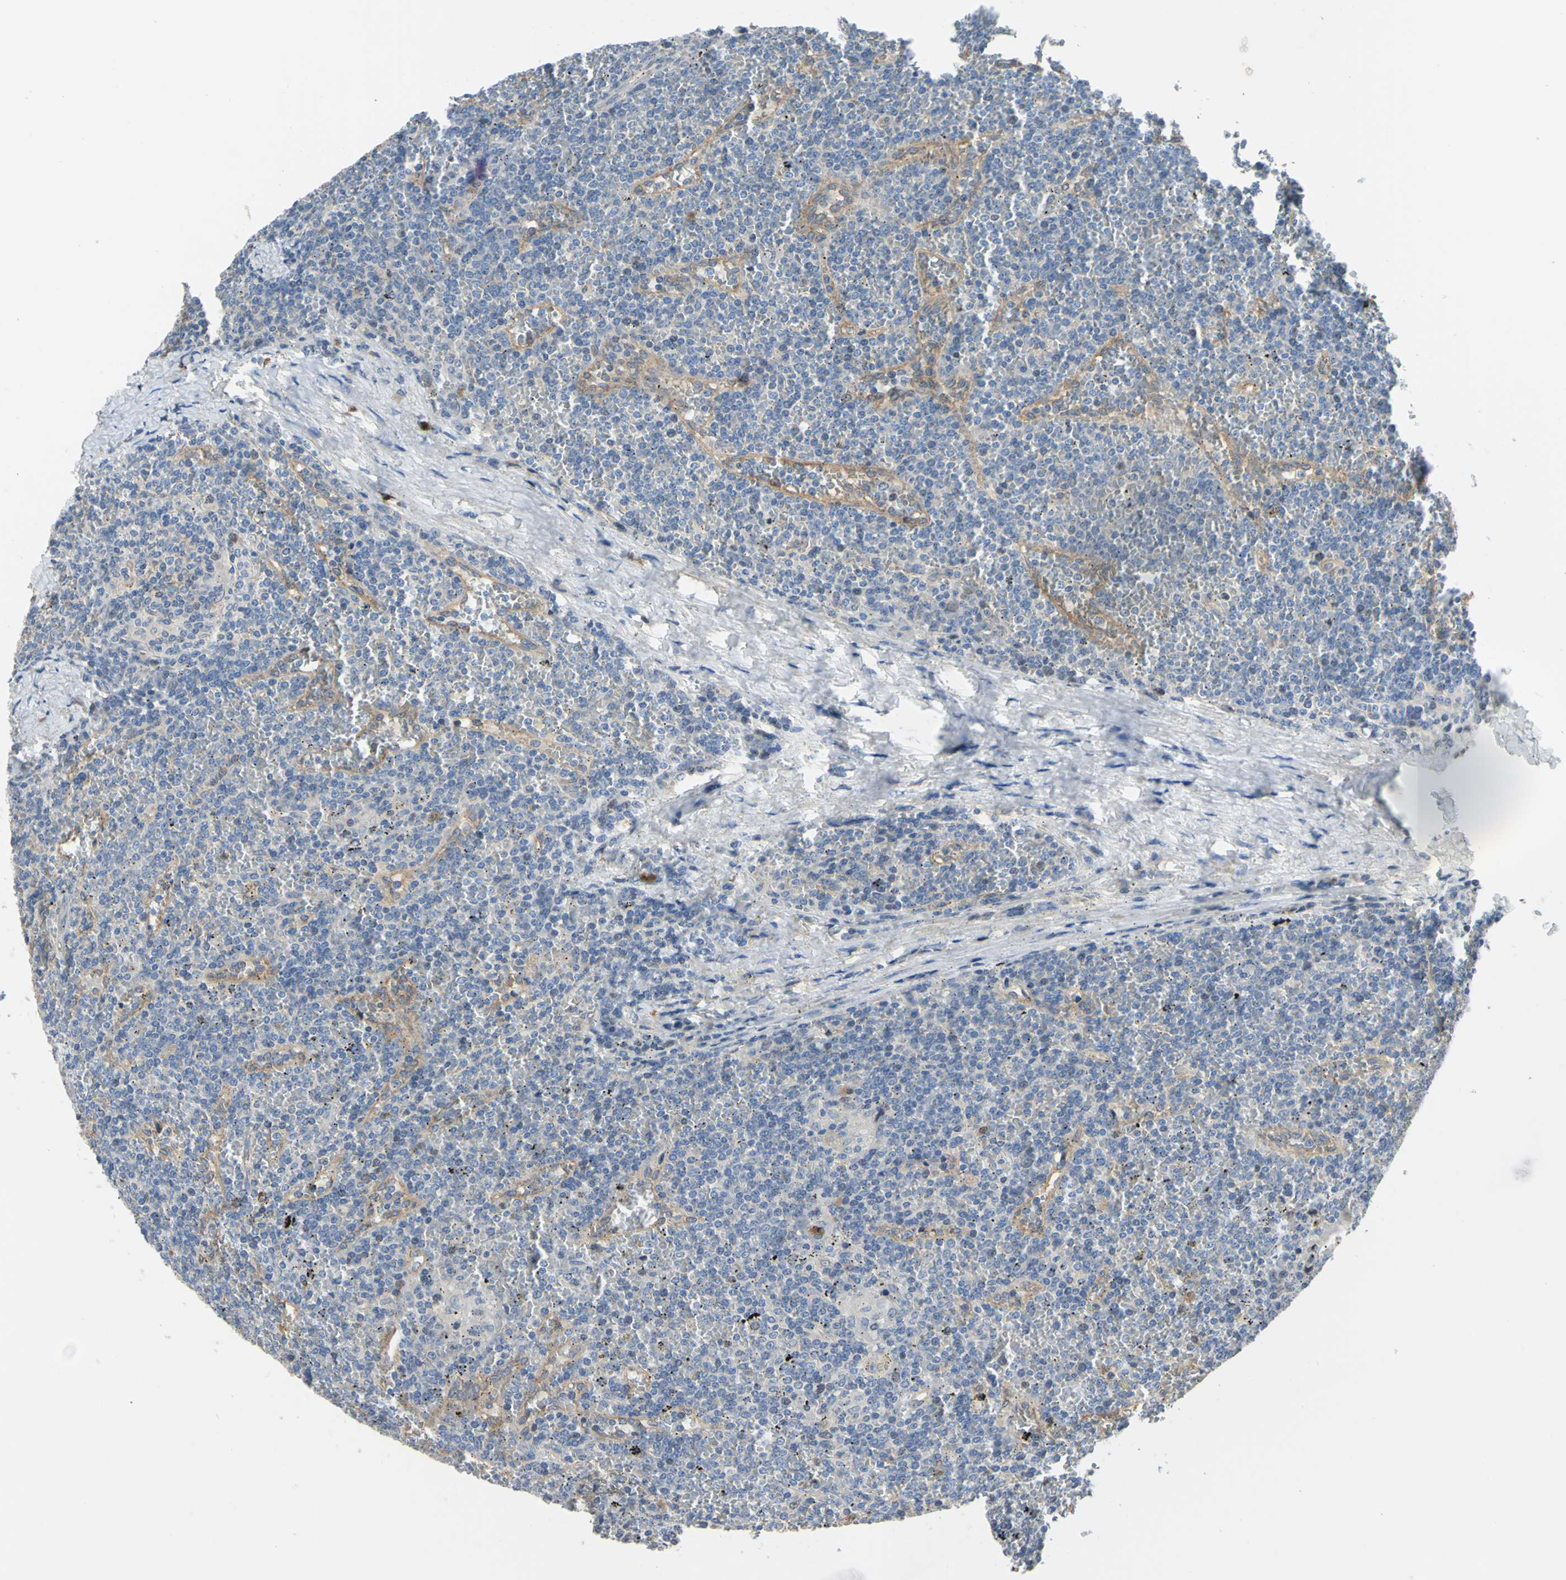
{"staining": {"intensity": "negative", "quantity": "none", "location": "none"}, "tissue": "lymphoma", "cell_type": "Tumor cells", "image_type": "cancer", "snomed": [{"axis": "morphology", "description": "Malignant lymphoma, non-Hodgkin's type, Low grade"}, {"axis": "topography", "description": "Spleen"}], "caption": "DAB (3,3'-diaminobenzidine) immunohistochemical staining of lymphoma displays no significant positivity in tumor cells.", "gene": "LHX9", "patient": {"sex": "female", "age": 19}}